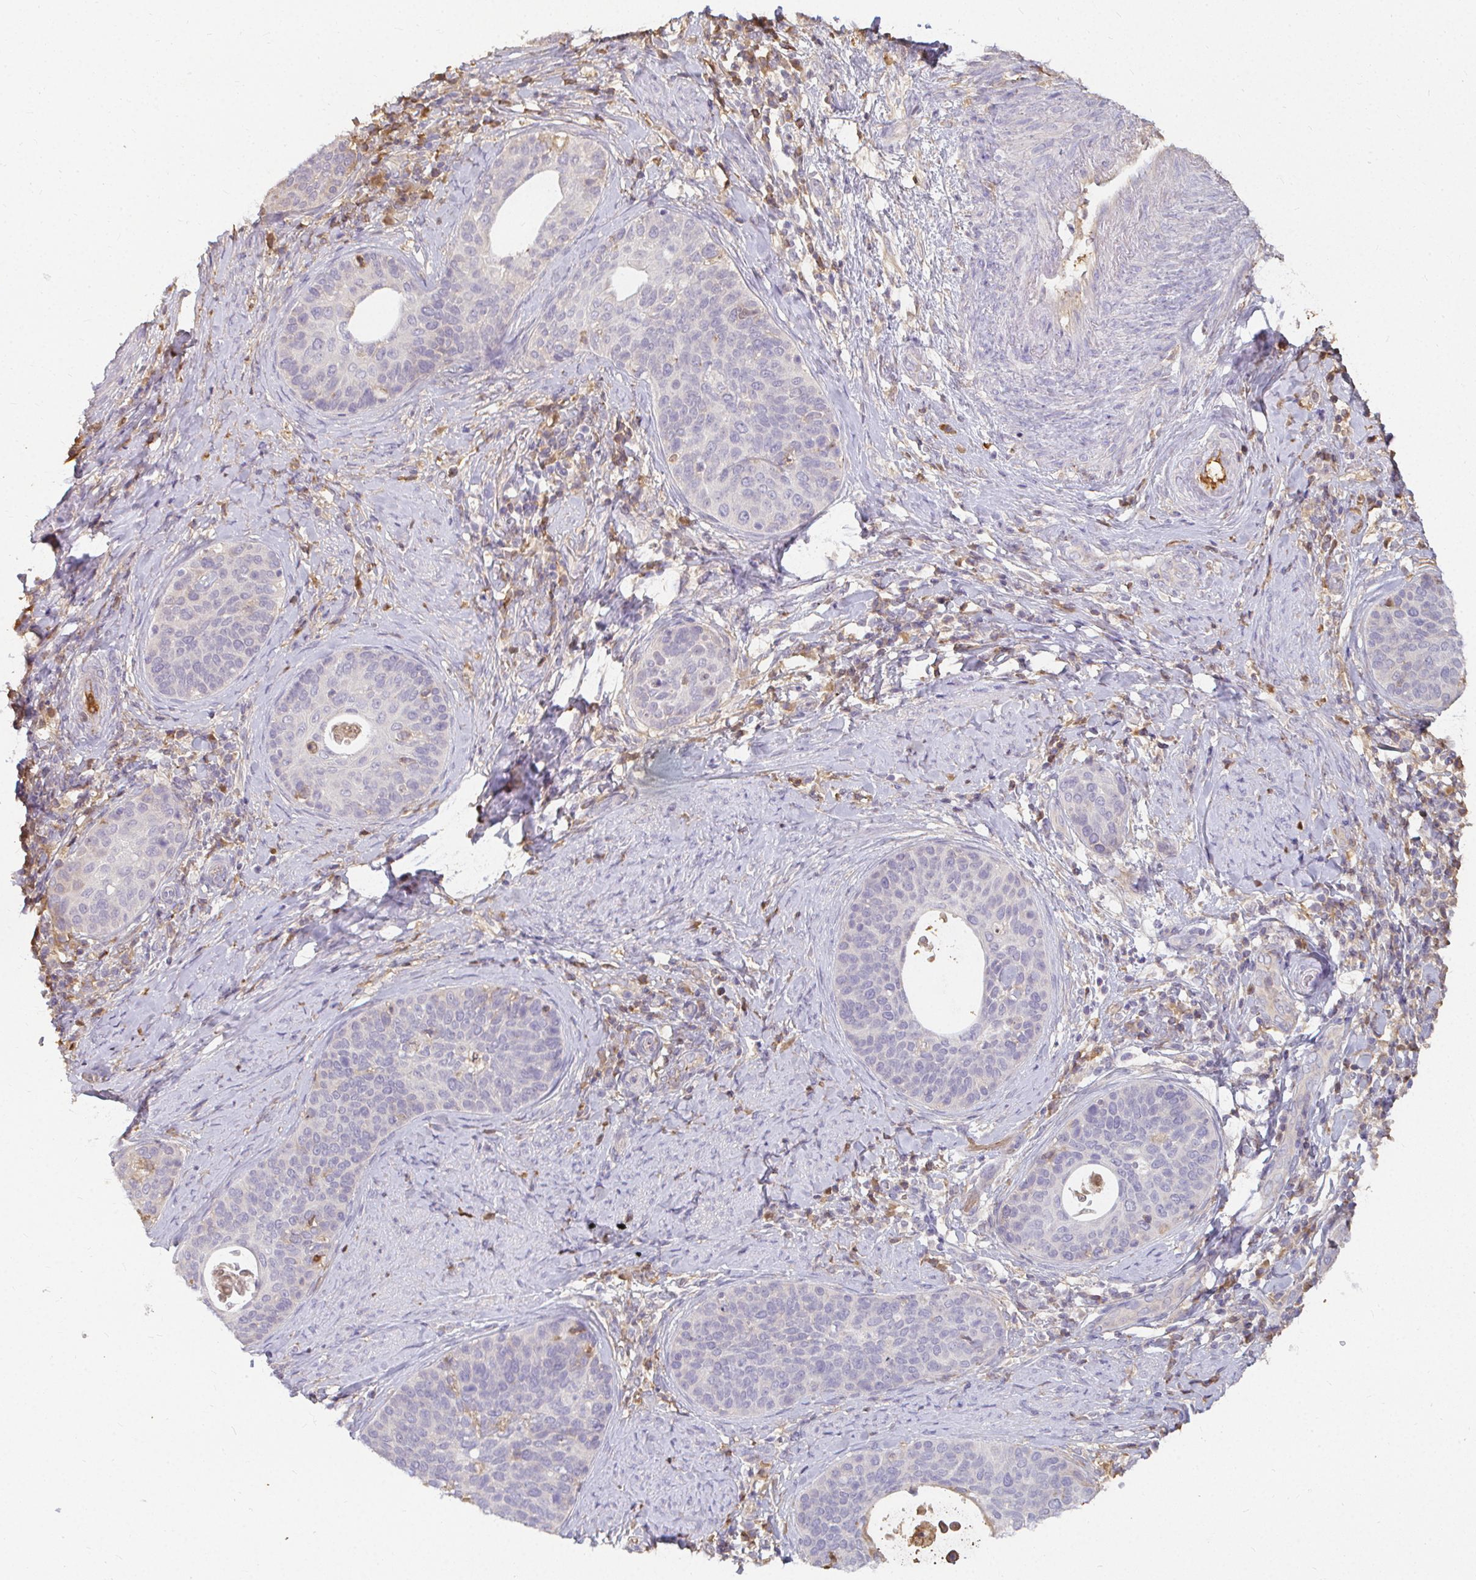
{"staining": {"intensity": "negative", "quantity": "none", "location": "none"}, "tissue": "cervical cancer", "cell_type": "Tumor cells", "image_type": "cancer", "snomed": [{"axis": "morphology", "description": "Squamous cell carcinoma, NOS"}, {"axis": "topography", "description": "Cervix"}], "caption": "A photomicrograph of squamous cell carcinoma (cervical) stained for a protein exhibits no brown staining in tumor cells.", "gene": "LOXL4", "patient": {"sex": "female", "age": 69}}